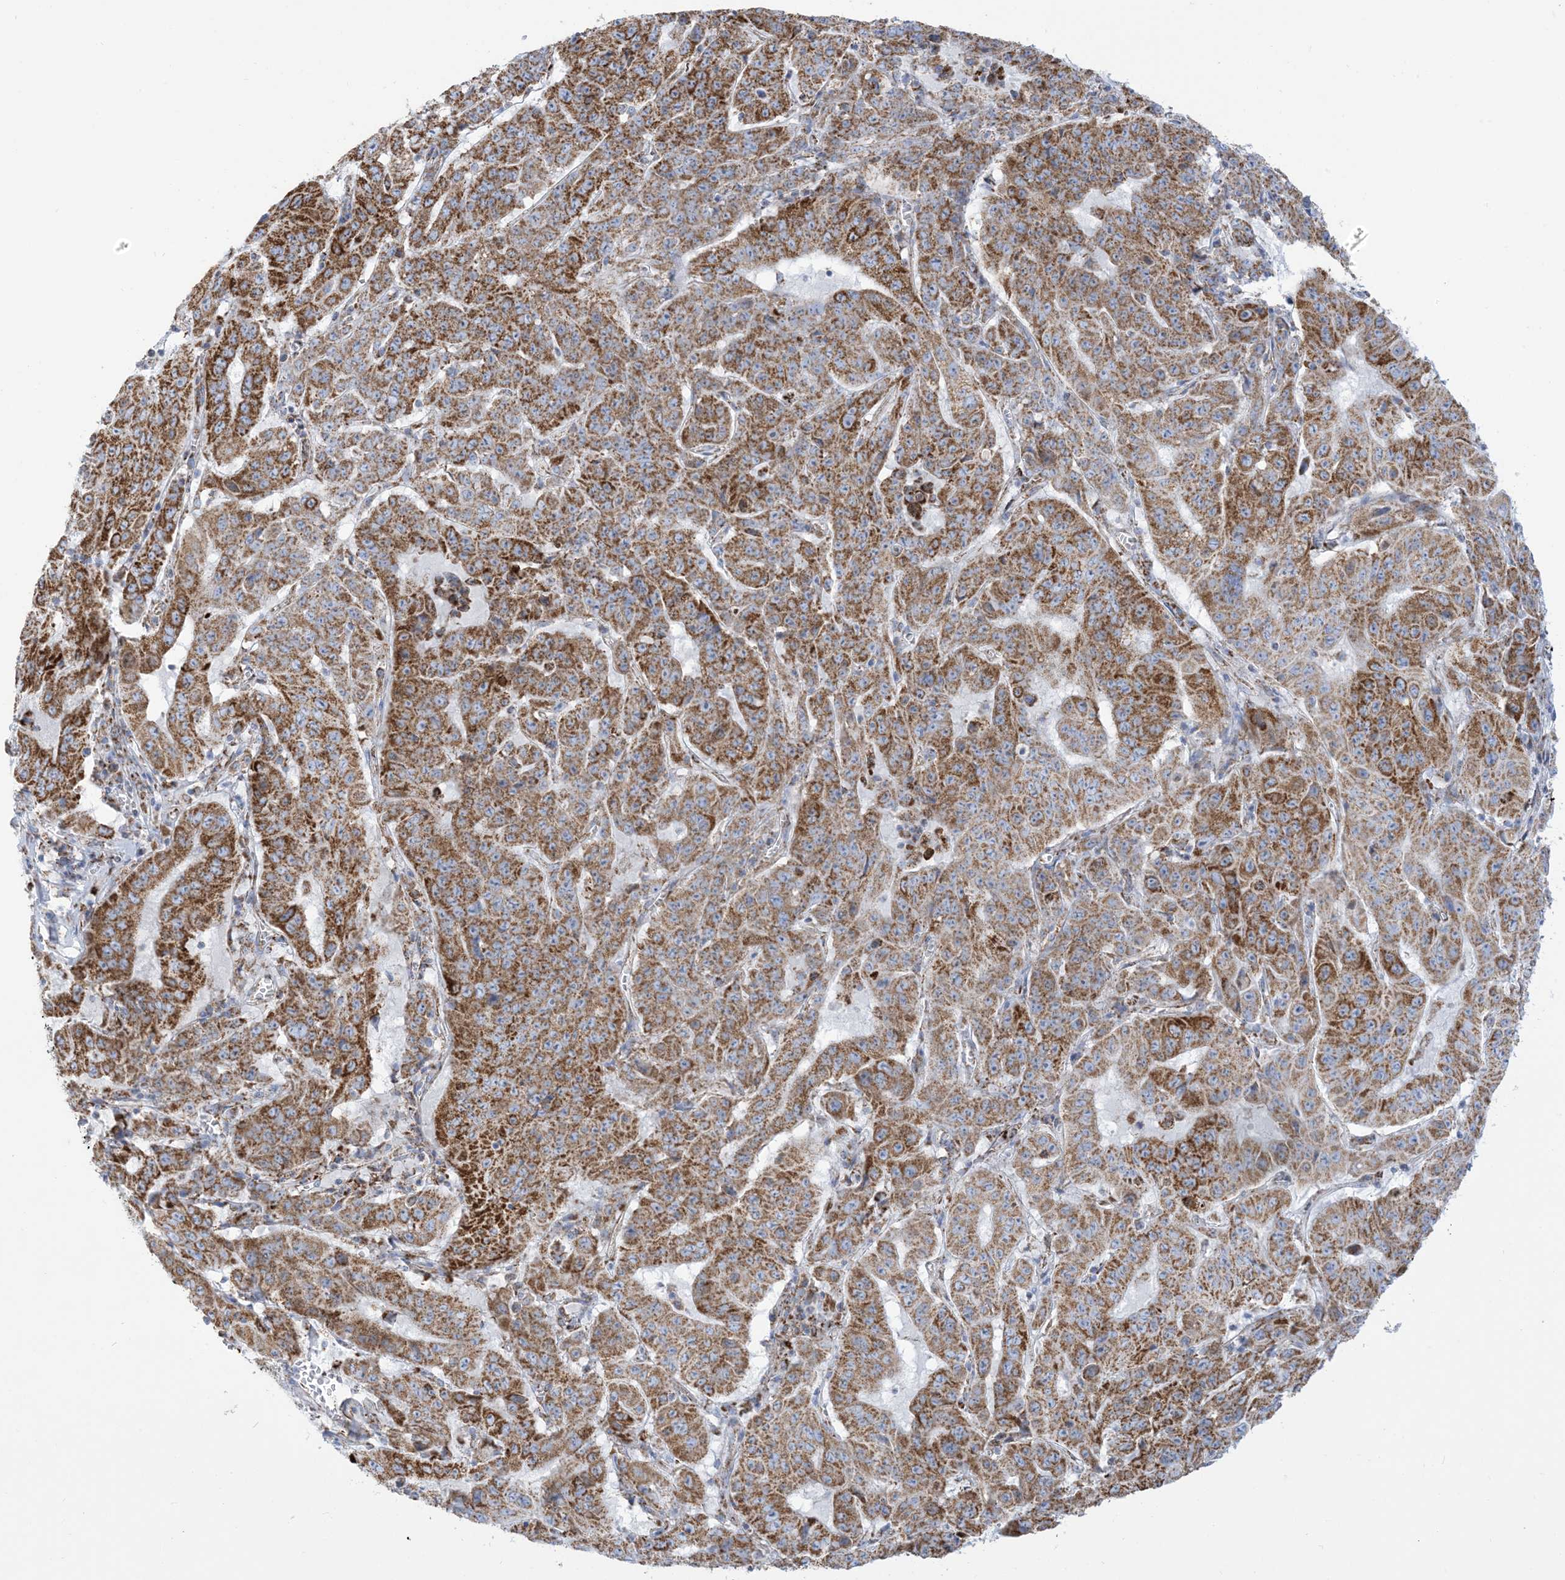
{"staining": {"intensity": "moderate", "quantity": ">75%", "location": "cytoplasmic/membranous"}, "tissue": "pancreatic cancer", "cell_type": "Tumor cells", "image_type": "cancer", "snomed": [{"axis": "morphology", "description": "Adenocarcinoma, NOS"}, {"axis": "topography", "description": "Pancreas"}], "caption": "Pancreatic cancer stained with a brown dye reveals moderate cytoplasmic/membranous positive positivity in about >75% of tumor cells.", "gene": "SAMM50", "patient": {"sex": "male", "age": 63}}